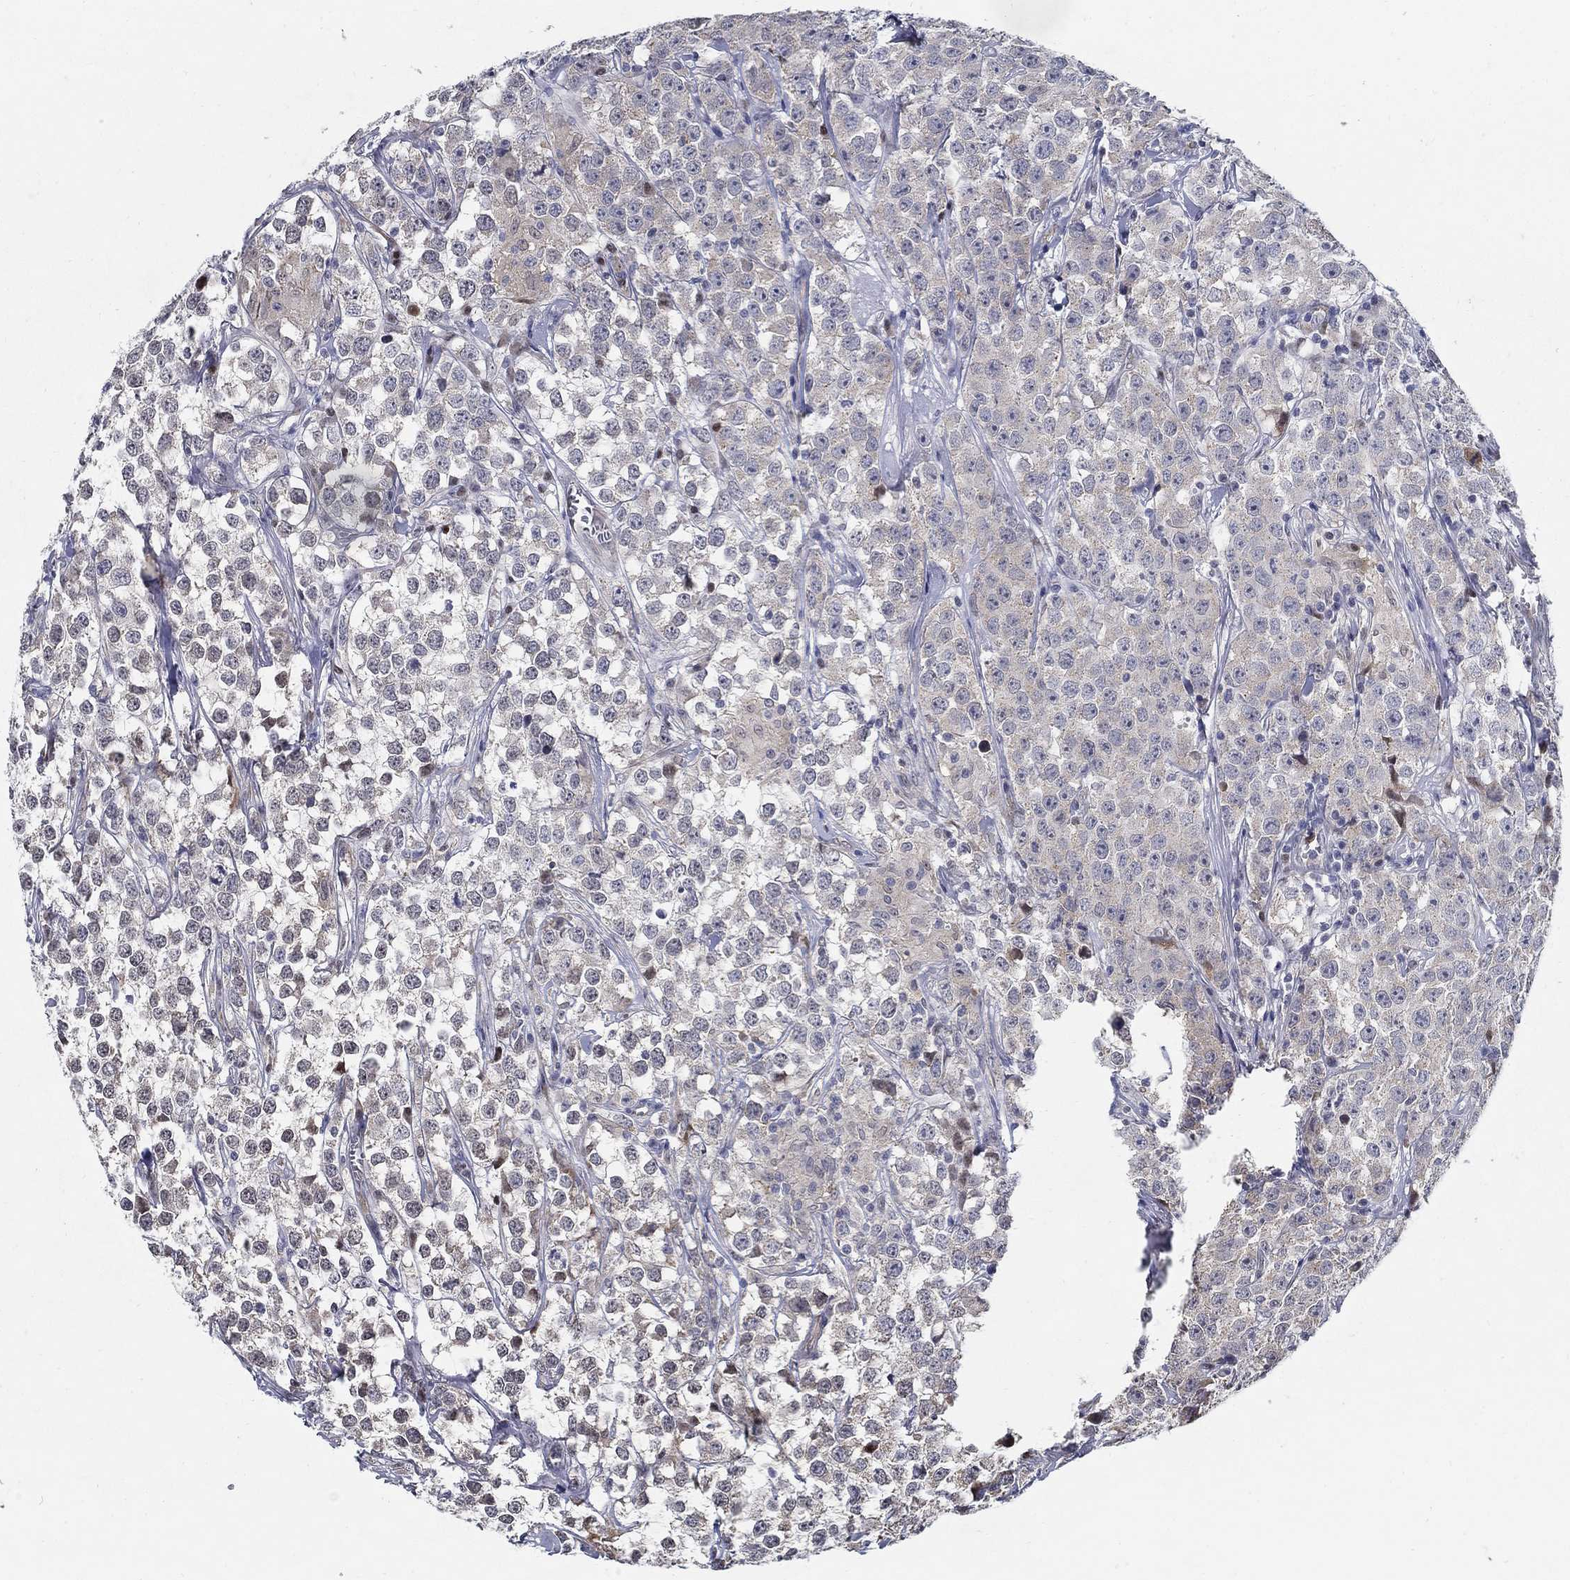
{"staining": {"intensity": "negative", "quantity": "none", "location": "none"}, "tissue": "testis cancer", "cell_type": "Tumor cells", "image_type": "cancer", "snomed": [{"axis": "morphology", "description": "Seminoma, NOS"}, {"axis": "topography", "description": "Testis"}], "caption": "There is no significant staining in tumor cells of testis cancer (seminoma).", "gene": "C16orf46", "patient": {"sex": "male", "age": 59}}